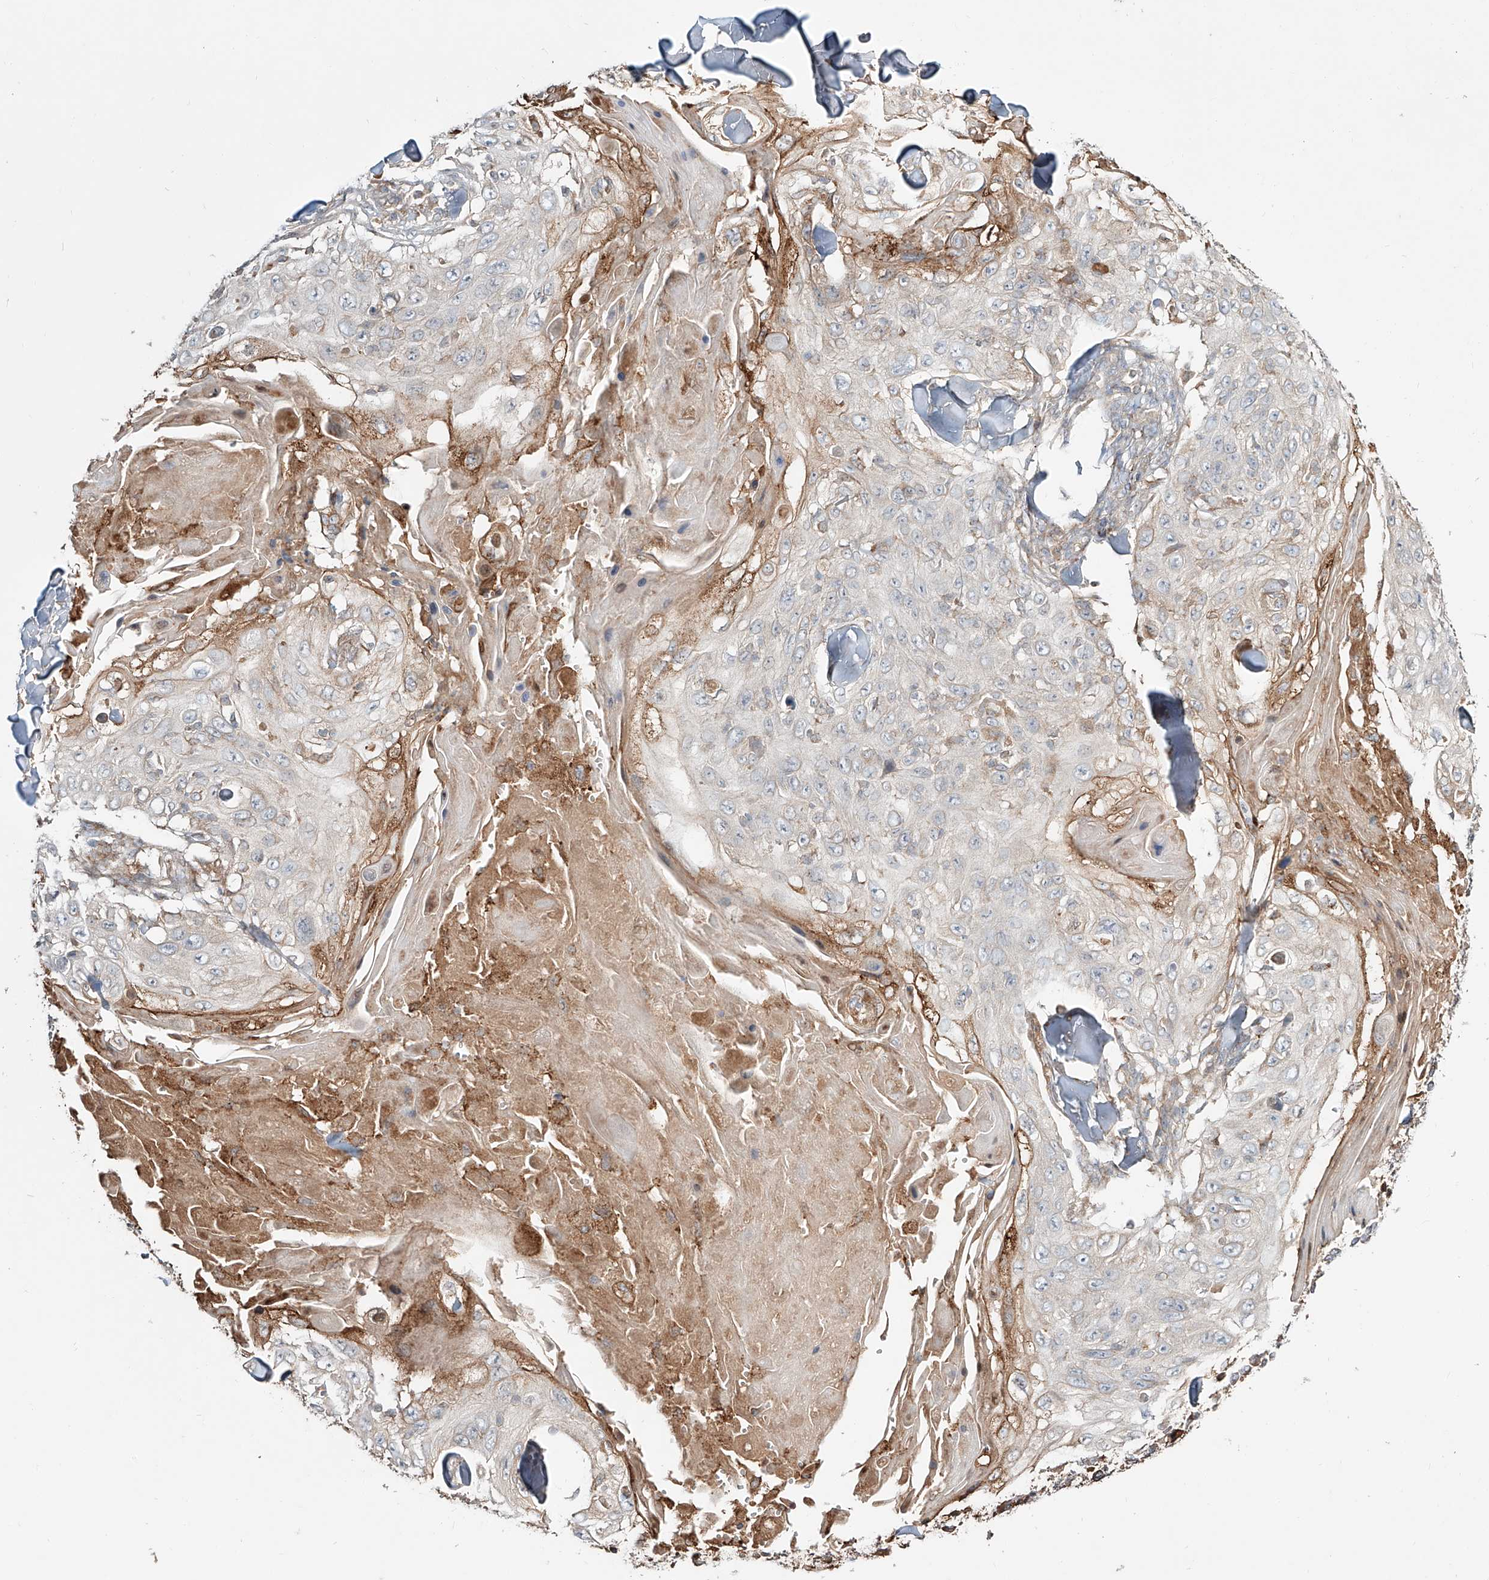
{"staining": {"intensity": "moderate", "quantity": "<25%", "location": "cytoplasmic/membranous"}, "tissue": "skin cancer", "cell_type": "Tumor cells", "image_type": "cancer", "snomed": [{"axis": "morphology", "description": "Squamous cell carcinoma, NOS"}, {"axis": "topography", "description": "Skin"}], "caption": "High-power microscopy captured an immunohistochemistry (IHC) photomicrograph of skin squamous cell carcinoma, revealing moderate cytoplasmic/membranous positivity in approximately <25% of tumor cells.", "gene": "ERO1A", "patient": {"sex": "male", "age": 86}}